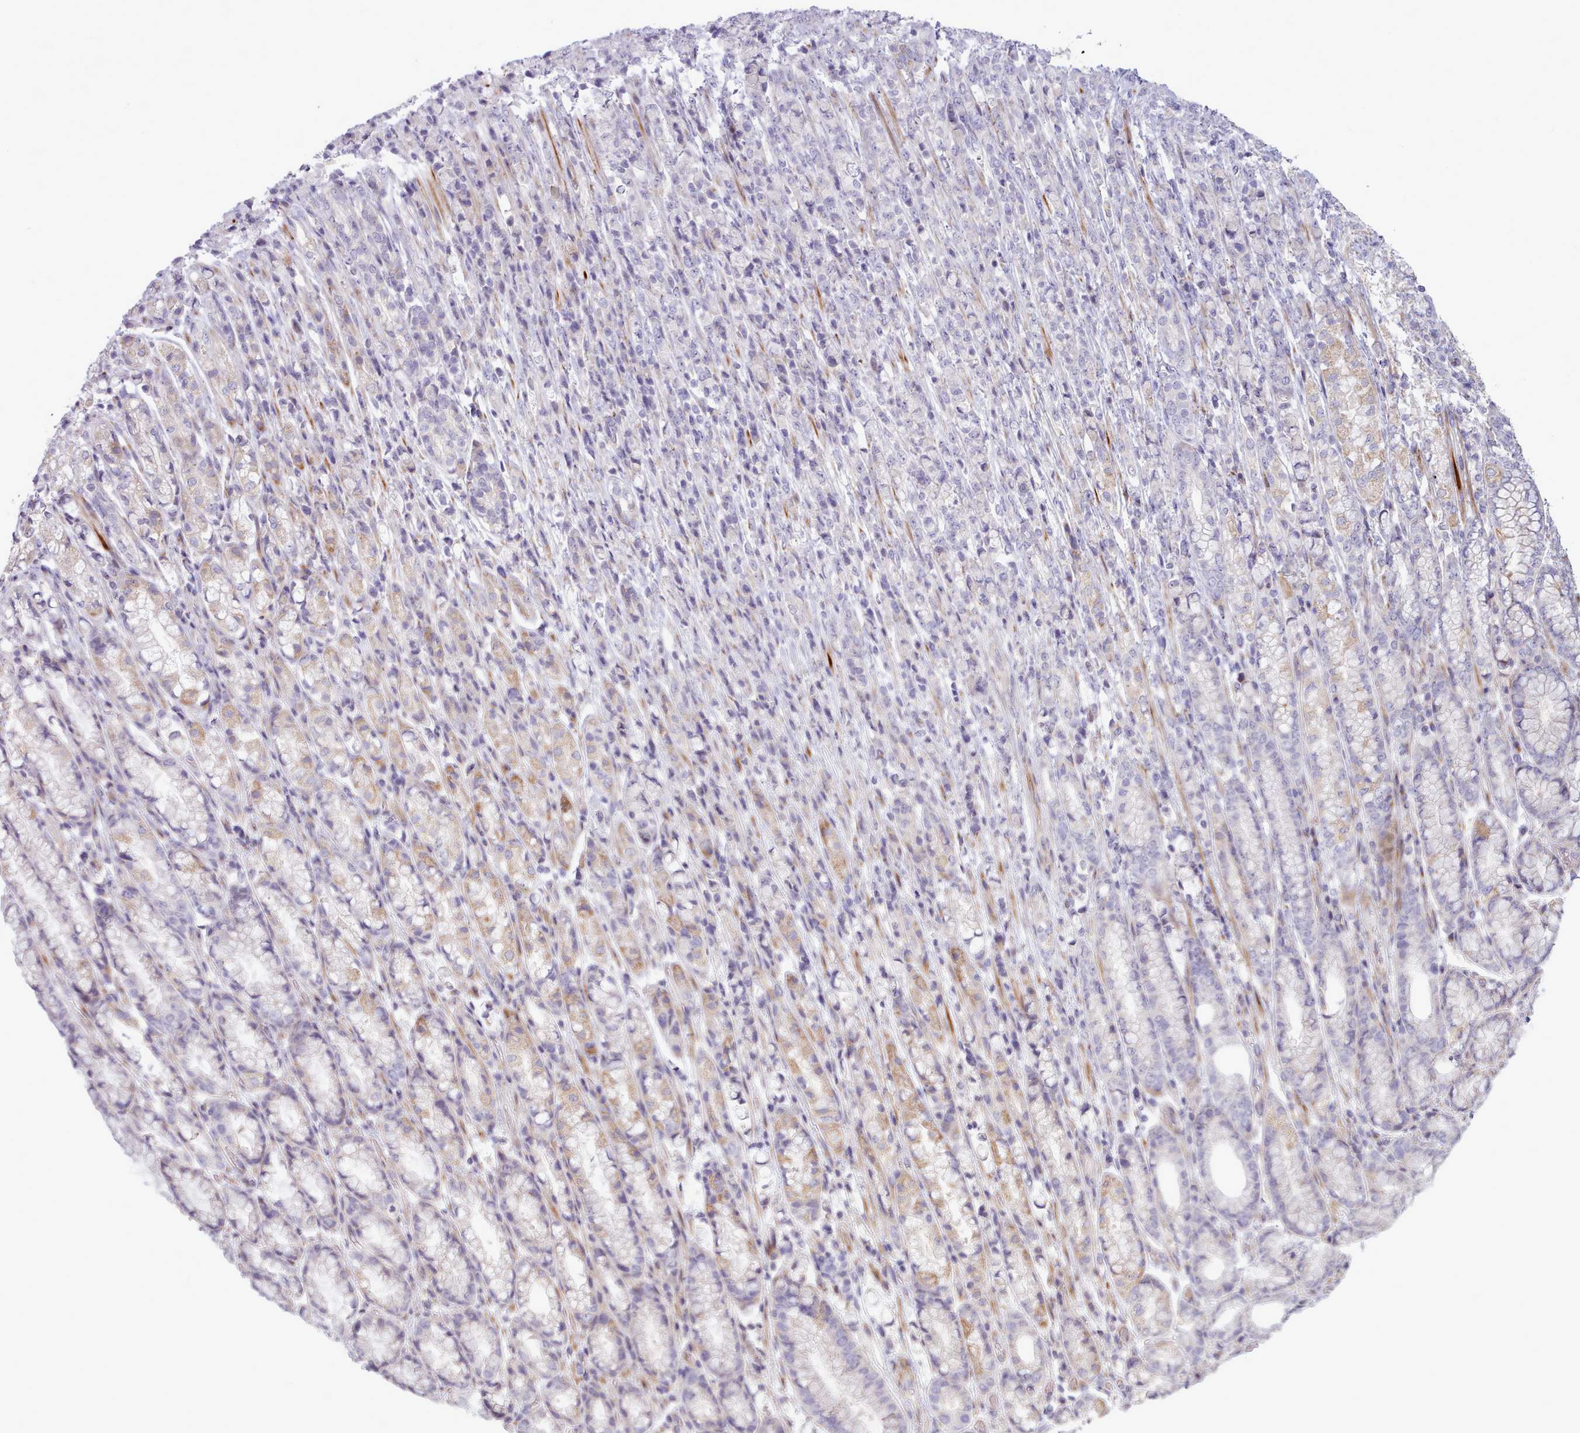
{"staining": {"intensity": "negative", "quantity": "none", "location": "none"}, "tissue": "stomach cancer", "cell_type": "Tumor cells", "image_type": "cancer", "snomed": [{"axis": "morphology", "description": "Adenocarcinoma, NOS"}, {"axis": "topography", "description": "Stomach"}], "caption": "Tumor cells are negative for protein expression in human adenocarcinoma (stomach).", "gene": "PPP3R2", "patient": {"sex": "female", "age": 79}}